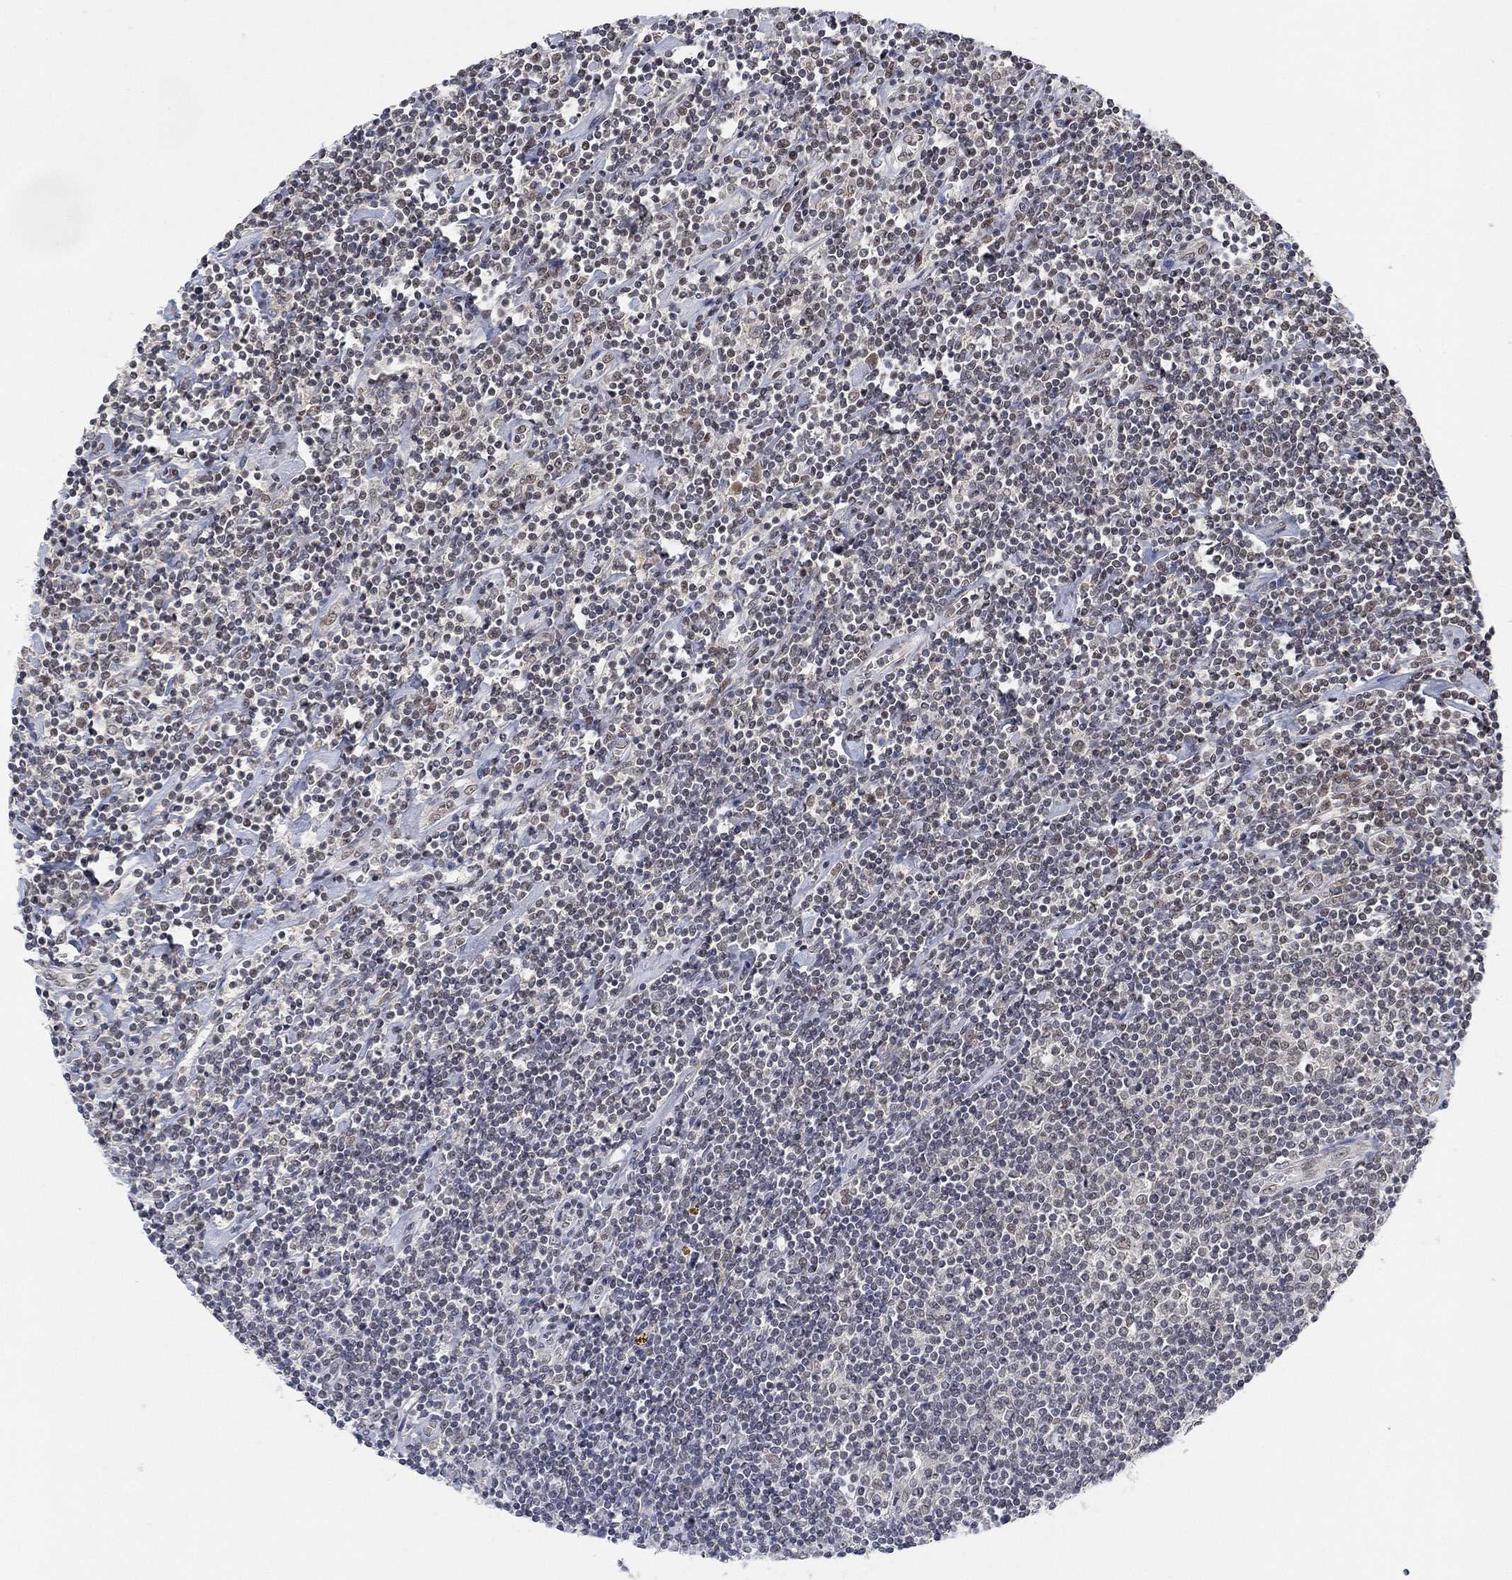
{"staining": {"intensity": "negative", "quantity": "none", "location": "none"}, "tissue": "lymphoma", "cell_type": "Tumor cells", "image_type": "cancer", "snomed": [{"axis": "morphology", "description": "Hodgkin's disease, NOS"}, {"axis": "topography", "description": "Lymph node"}], "caption": "Immunohistochemistry (IHC) image of lymphoma stained for a protein (brown), which demonstrates no expression in tumor cells.", "gene": "THAP8", "patient": {"sex": "male", "age": 40}}